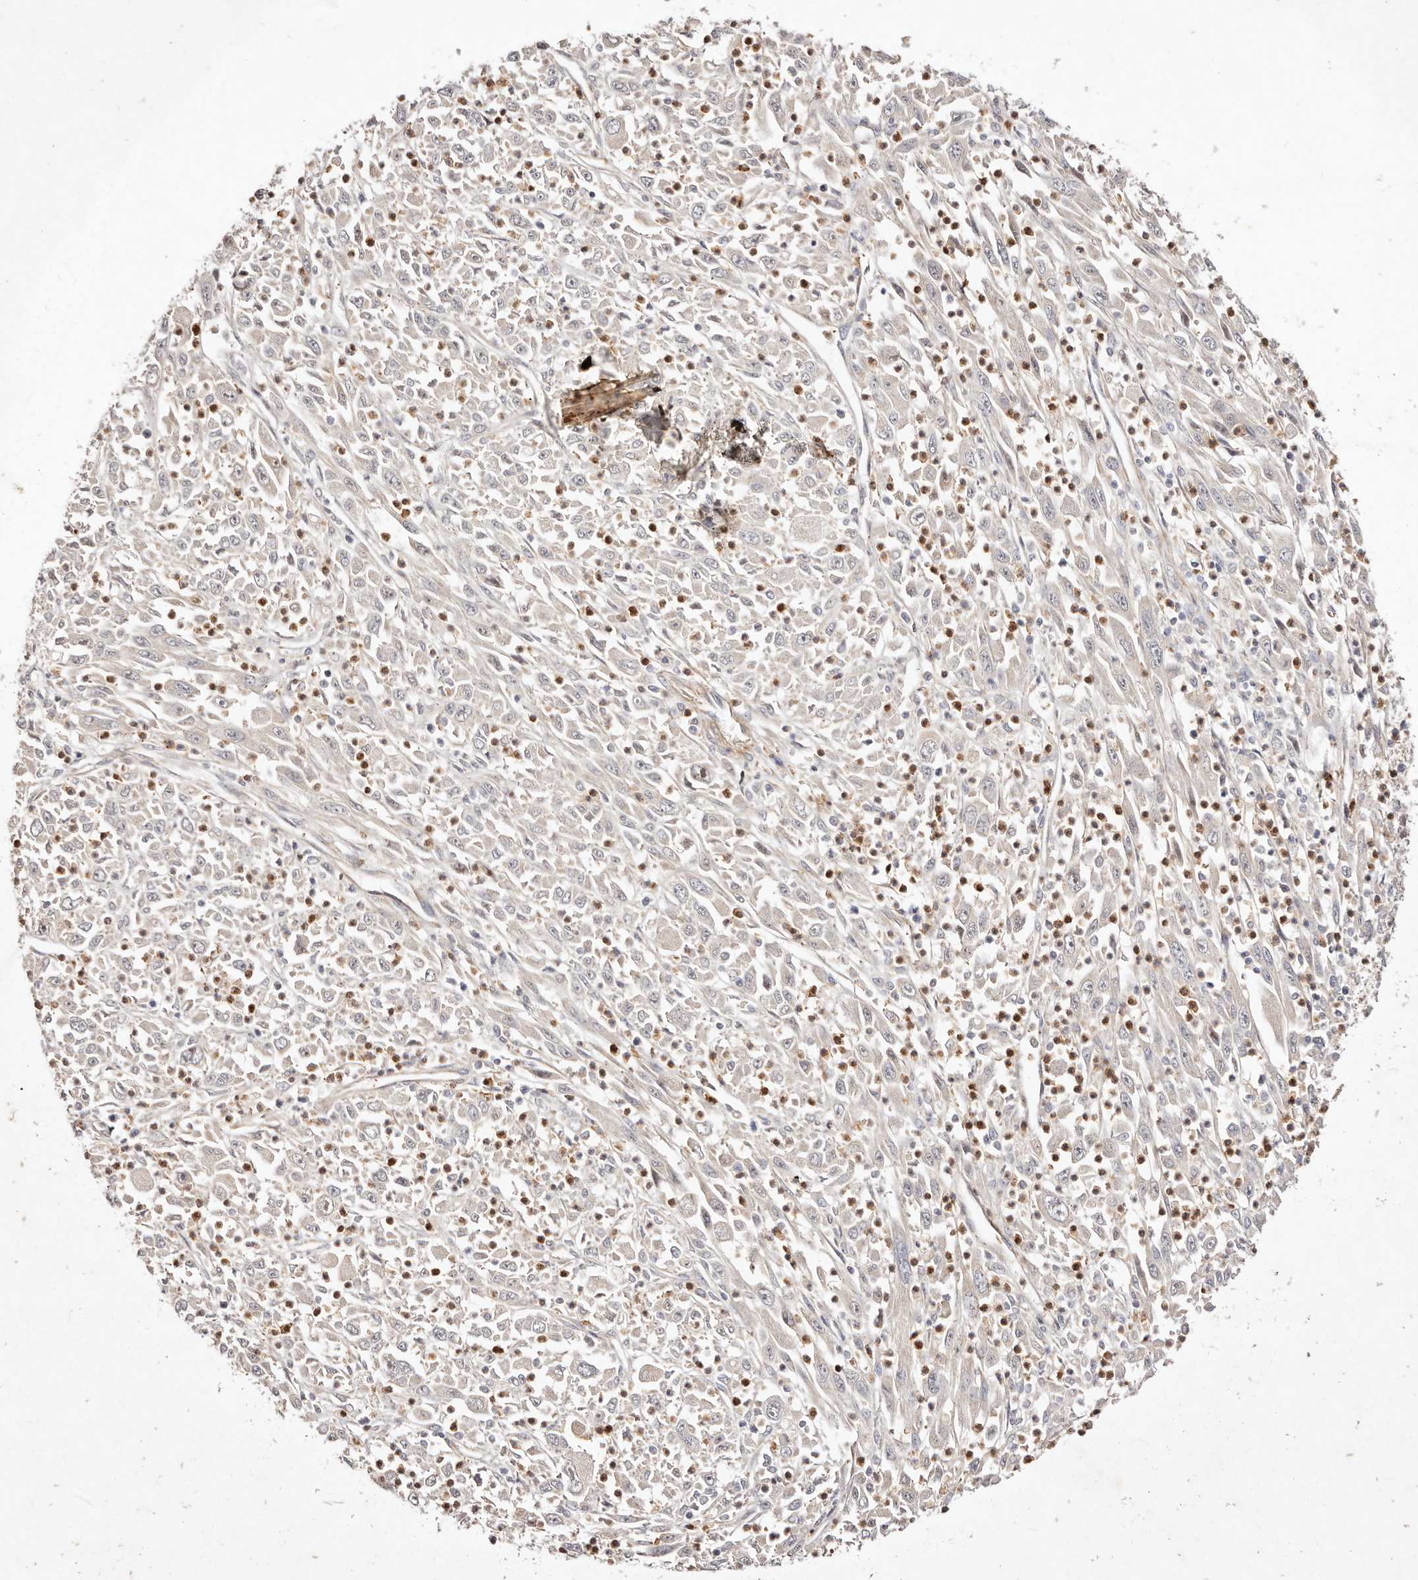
{"staining": {"intensity": "negative", "quantity": "none", "location": "none"}, "tissue": "melanoma", "cell_type": "Tumor cells", "image_type": "cancer", "snomed": [{"axis": "morphology", "description": "Malignant melanoma, Metastatic site"}, {"axis": "topography", "description": "Skin"}], "caption": "Tumor cells show no significant positivity in malignant melanoma (metastatic site).", "gene": "MTMR11", "patient": {"sex": "female", "age": 56}}